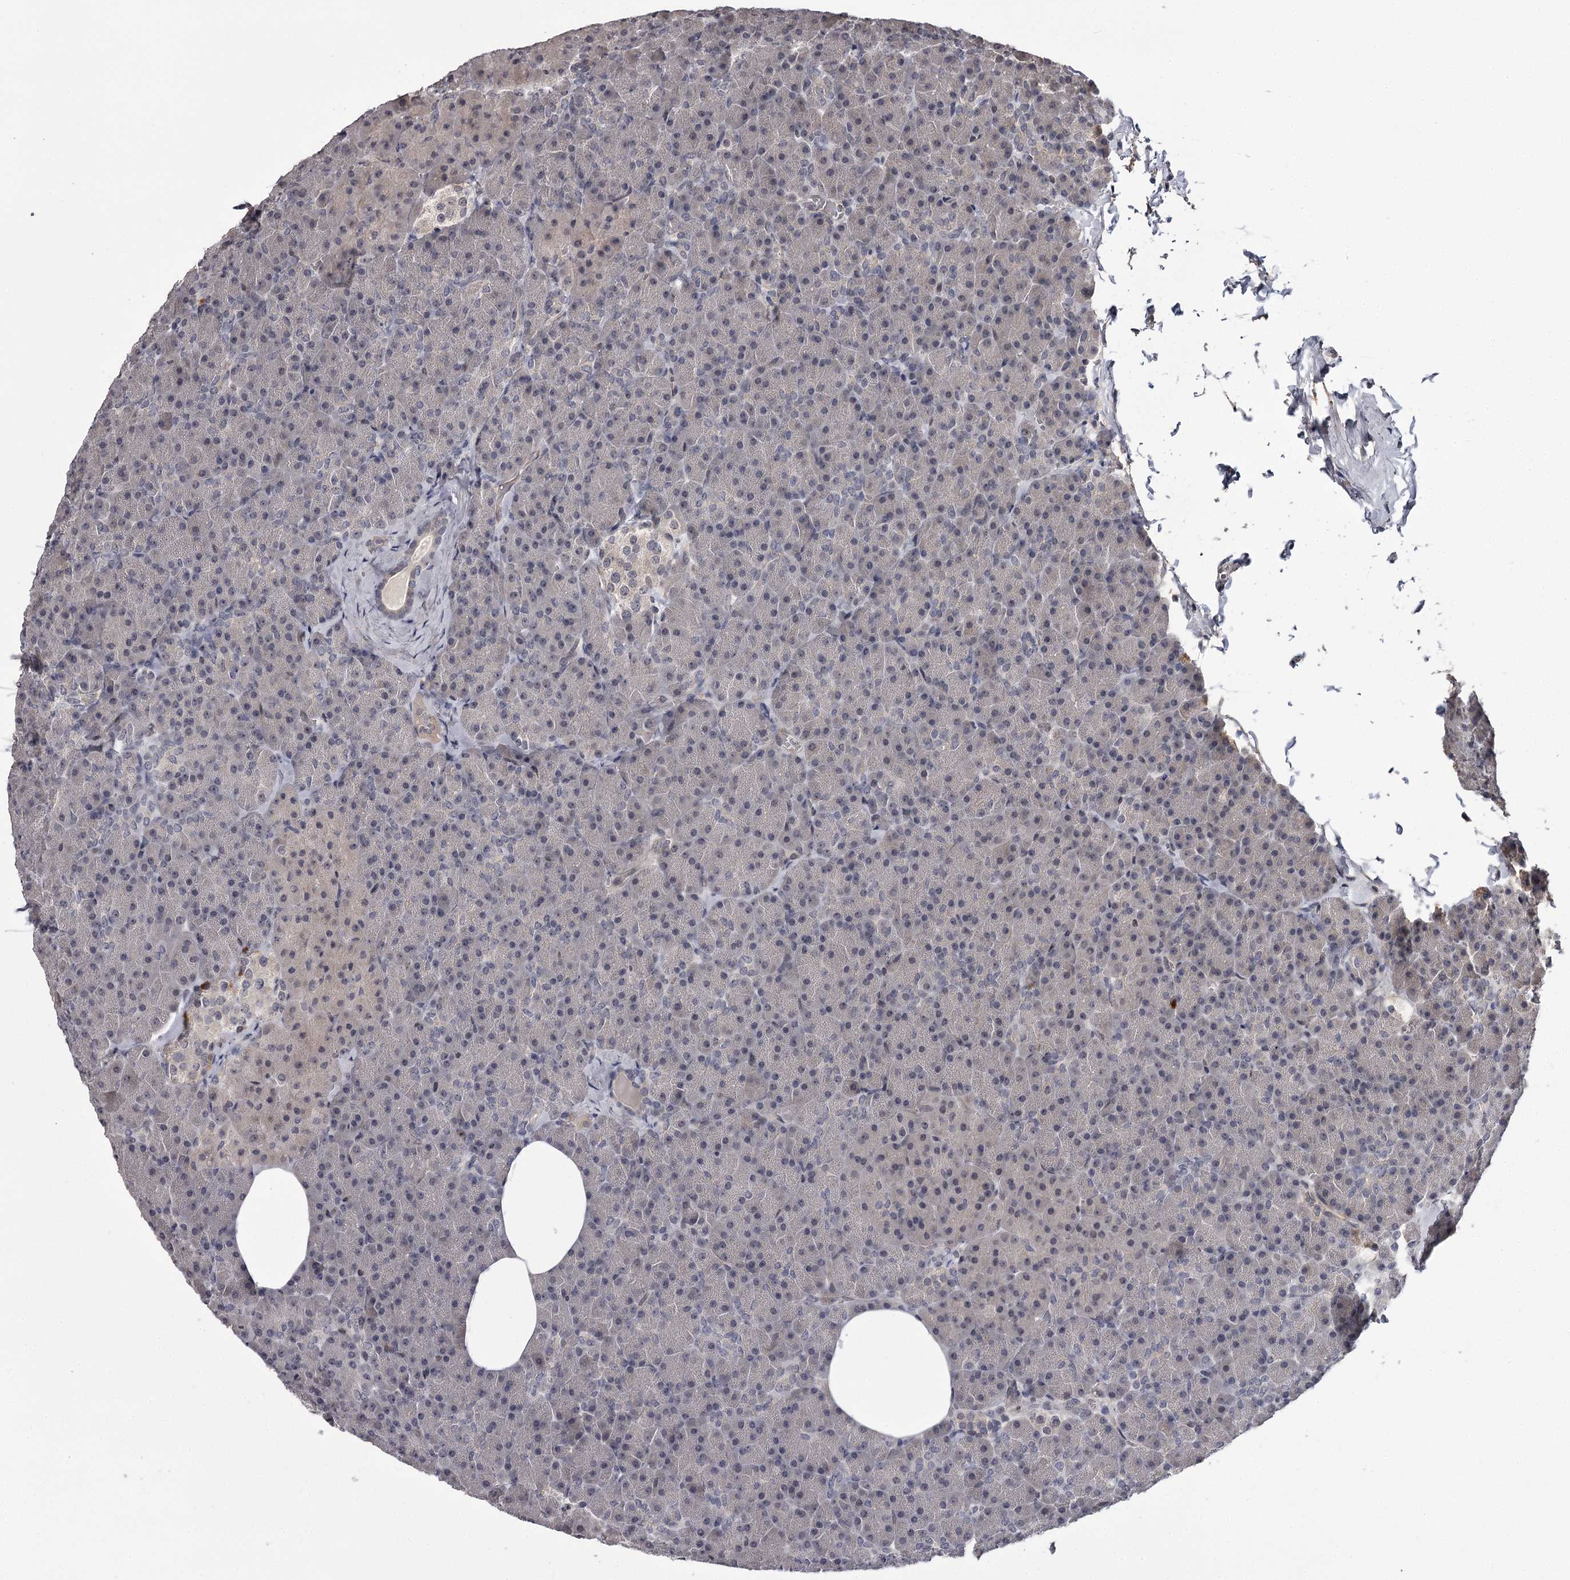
{"staining": {"intensity": "negative", "quantity": "none", "location": "none"}, "tissue": "pancreas", "cell_type": "Exocrine glandular cells", "image_type": "normal", "snomed": [{"axis": "morphology", "description": "Normal tissue, NOS"}, {"axis": "morphology", "description": "Carcinoid, malignant, NOS"}, {"axis": "topography", "description": "Pancreas"}], "caption": "Histopathology image shows no protein positivity in exocrine glandular cells of benign pancreas.", "gene": "CWF19L2", "patient": {"sex": "female", "age": 35}}